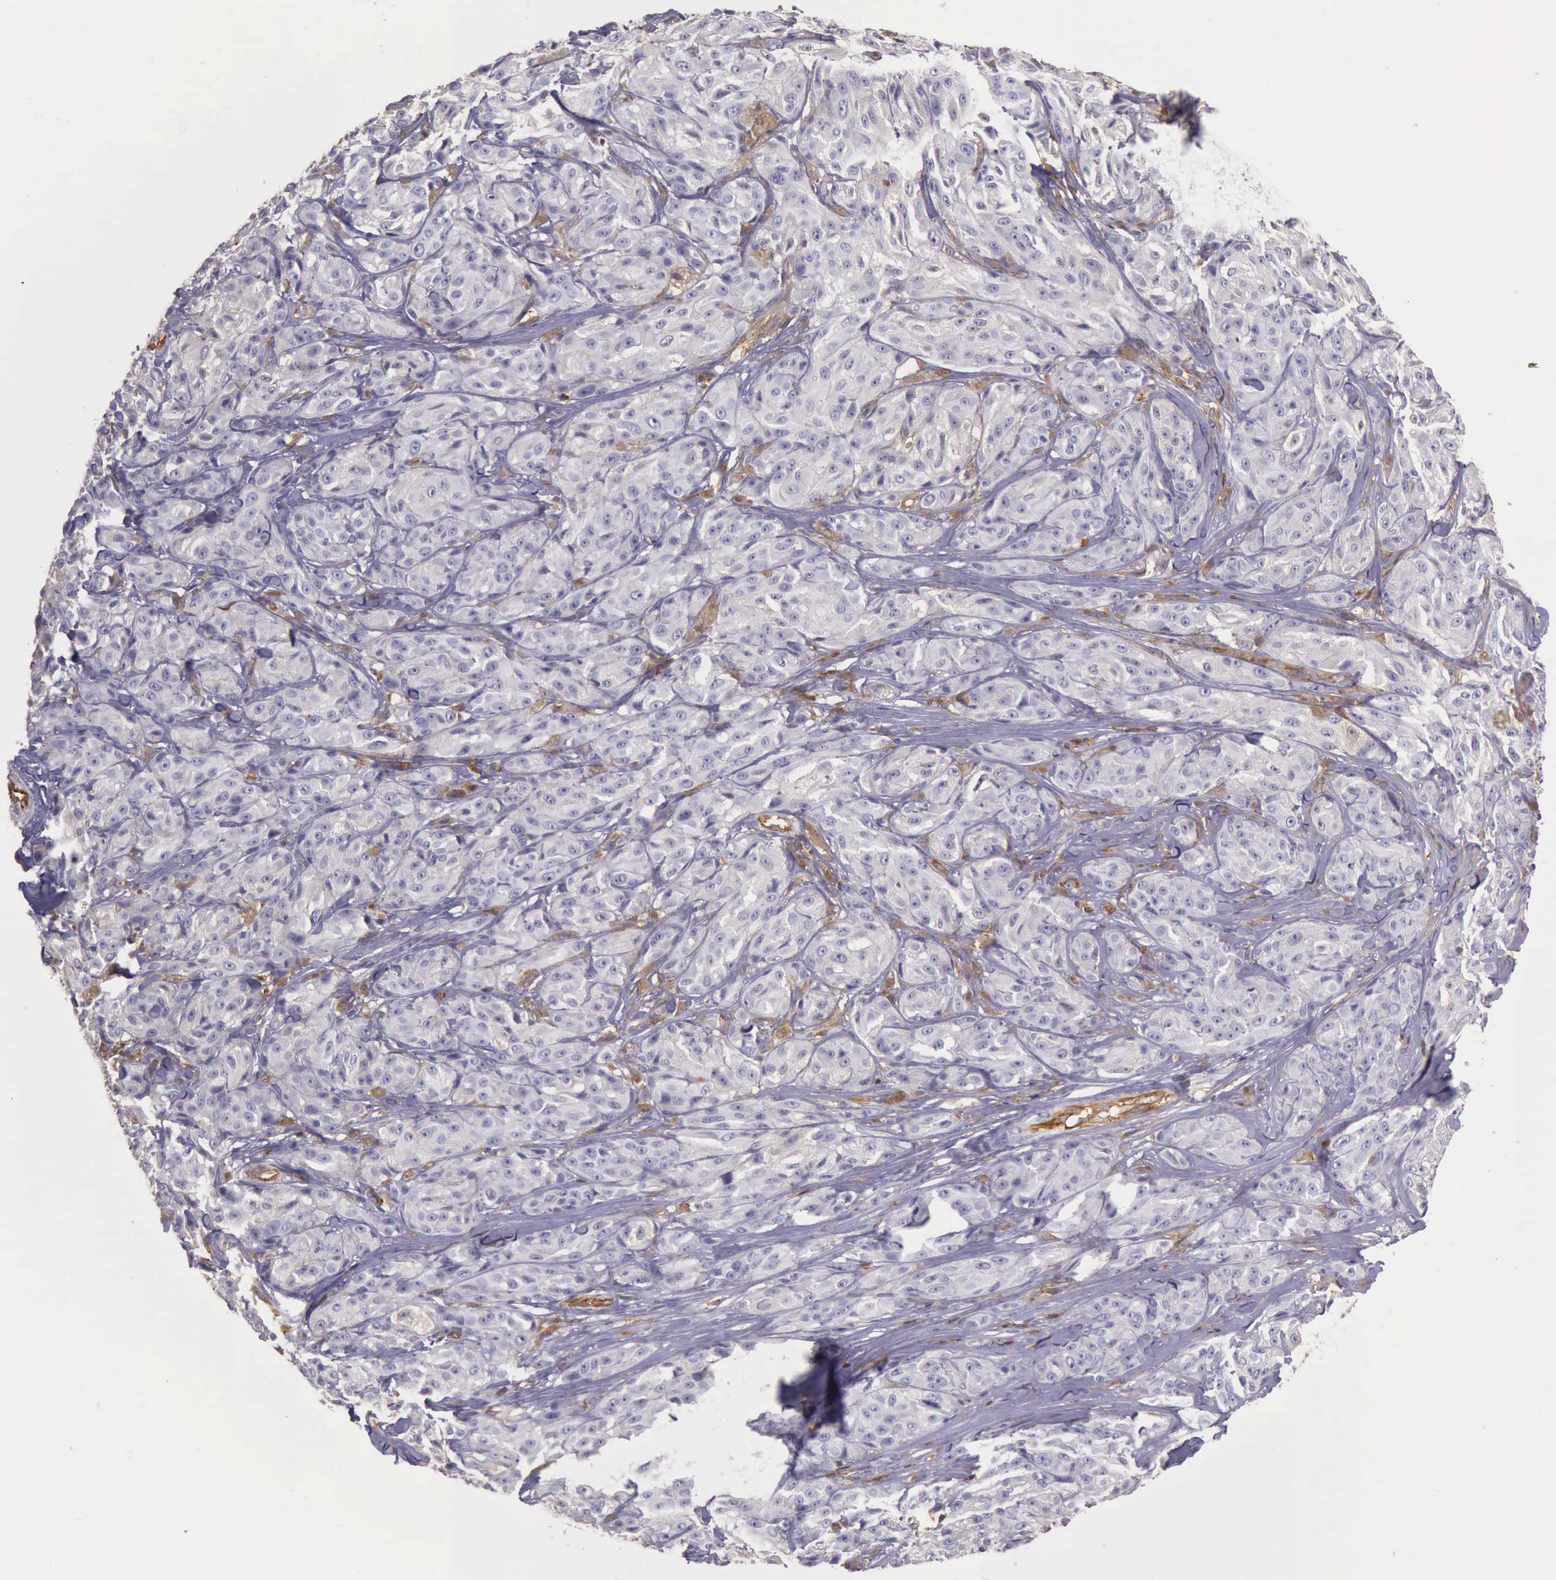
{"staining": {"intensity": "weak", "quantity": "<25%", "location": "cytoplasmic/membranous"}, "tissue": "melanoma", "cell_type": "Tumor cells", "image_type": "cancer", "snomed": [{"axis": "morphology", "description": "Malignant melanoma, NOS"}, {"axis": "topography", "description": "Skin"}], "caption": "Immunohistochemical staining of human melanoma shows no significant expression in tumor cells. Brightfield microscopy of immunohistochemistry (IHC) stained with DAB (brown) and hematoxylin (blue), captured at high magnification.", "gene": "ARHGAP4", "patient": {"sex": "male", "age": 56}}